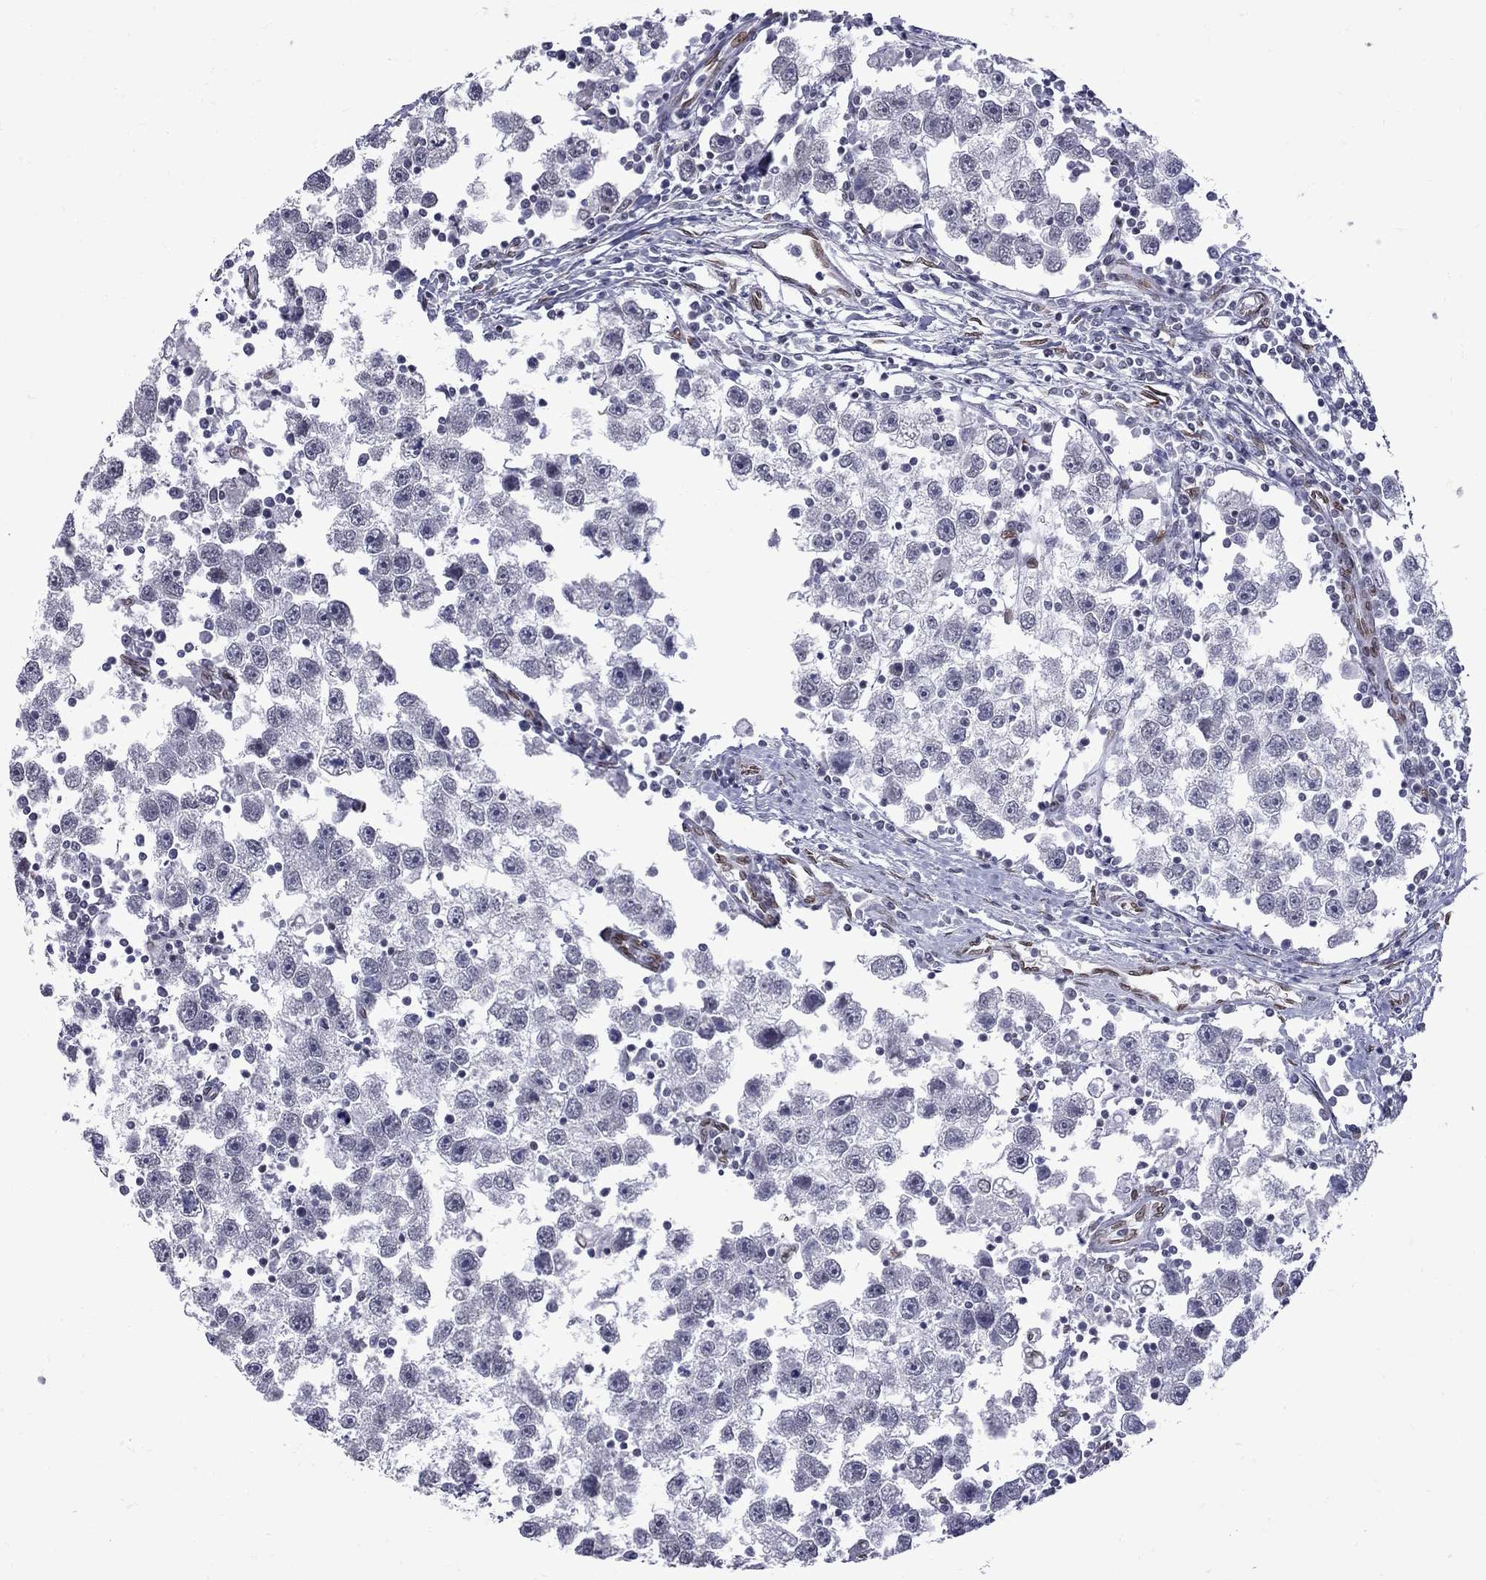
{"staining": {"intensity": "negative", "quantity": "none", "location": "none"}, "tissue": "testis cancer", "cell_type": "Tumor cells", "image_type": "cancer", "snomed": [{"axis": "morphology", "description": "Seminoma, NOS"}, {"axis": "topography", "description": "Testis"}], "caption": "DAB (3,3'-diaminobenzidine) immunohistochemical staining of human testis seminoma reveals no significant expression in tumor cells.", "gene": "CLTCL1", "patient": {"sex": "male", "age": 30}}